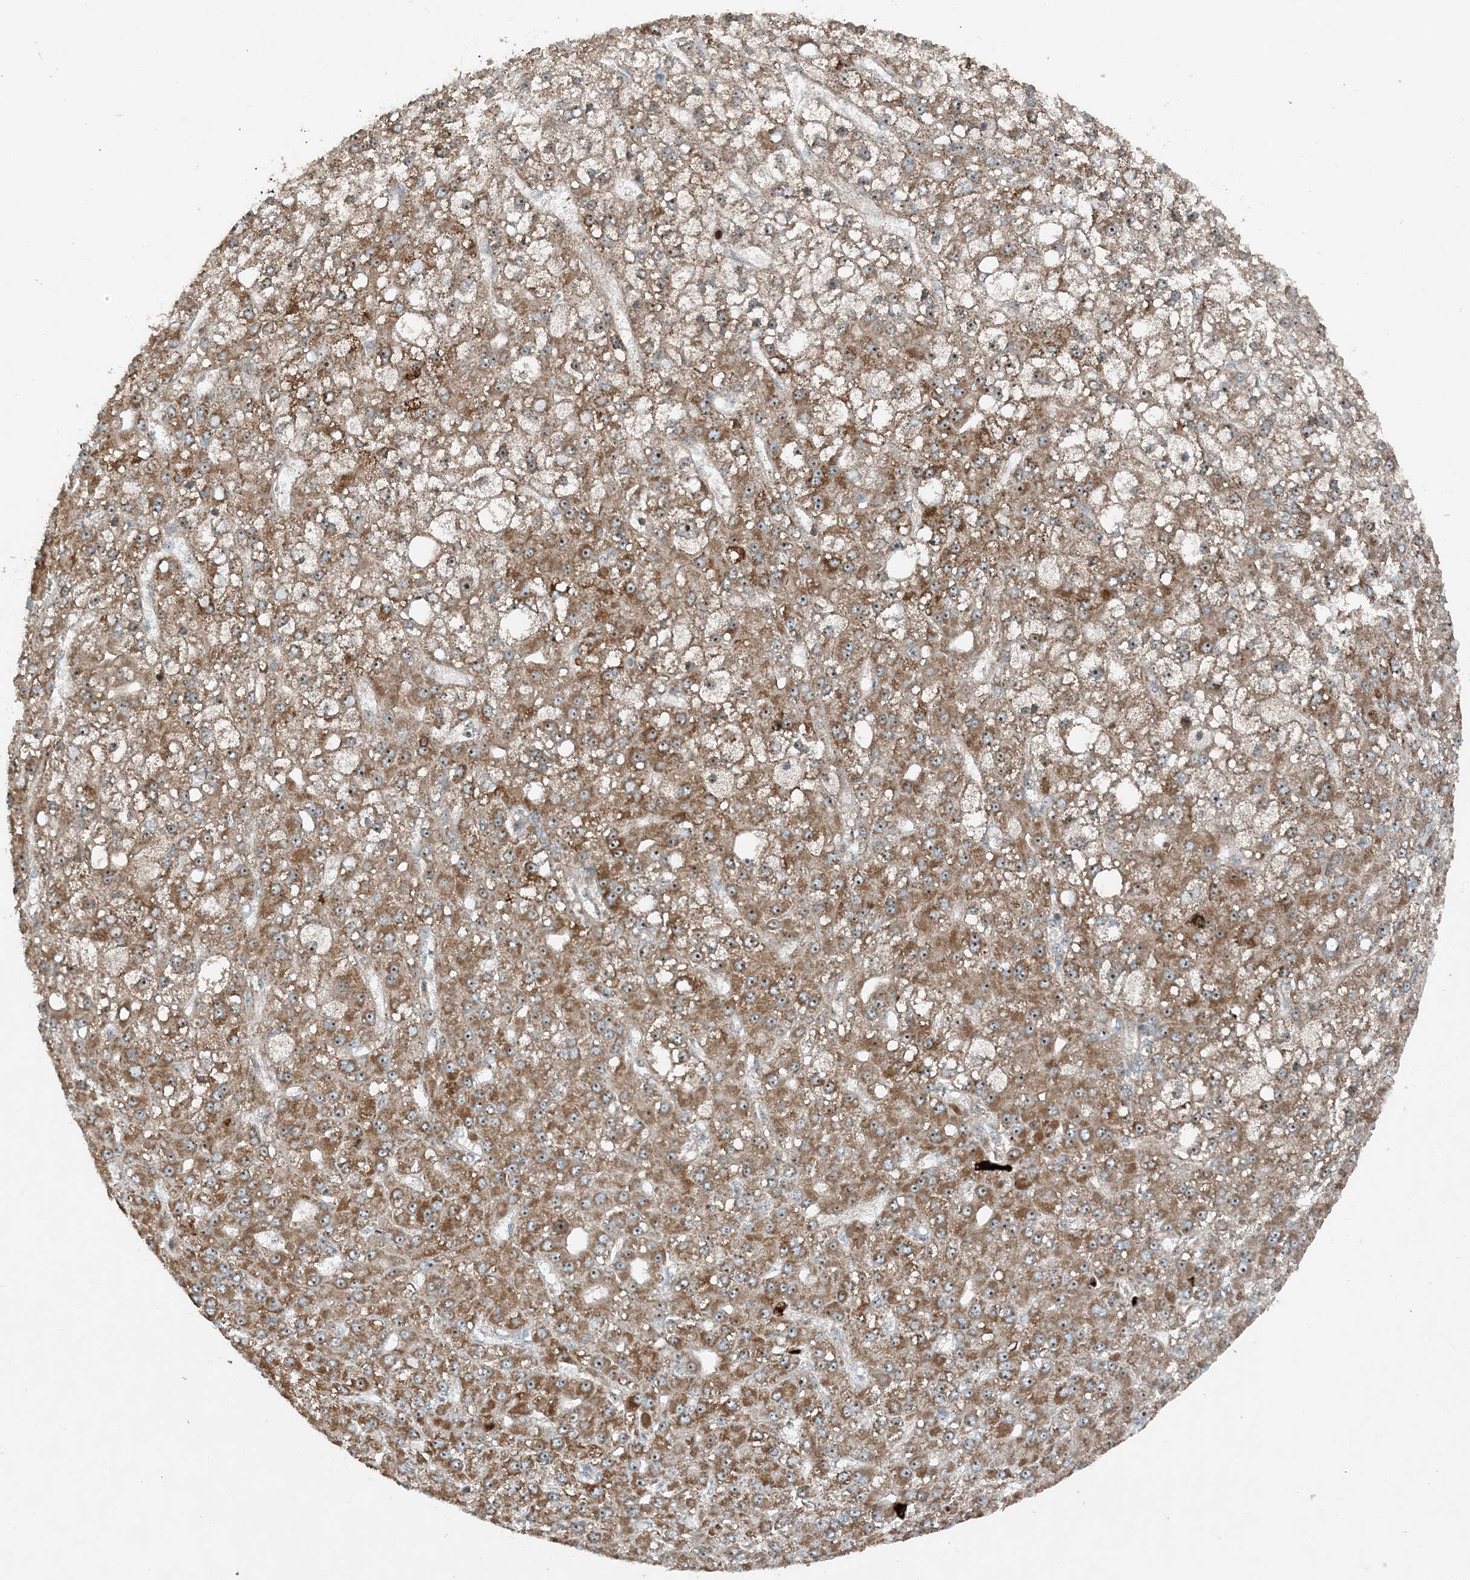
{"staining": {"intensity": "moderate", "quantity": ">75%", "location": "cytoplasmic/membranous"}, "tissue": "liver cancer", "cell_type": "Tumor cells", "image_type": "cancer", "snomed": [{"axis": "morphology", "description": "Carcinoma, Hepatocellular, NOS"}, {"axis": "topography", "description": "Liver"}], "caption": "Moderate cytoplasmic/membranous protein positivity is appreciated in approximately >75% of tumor cells in hepatocellular carcinoma (liver).", "gene": "MITD1", "patient": {"sex": "male", "age": 67}}